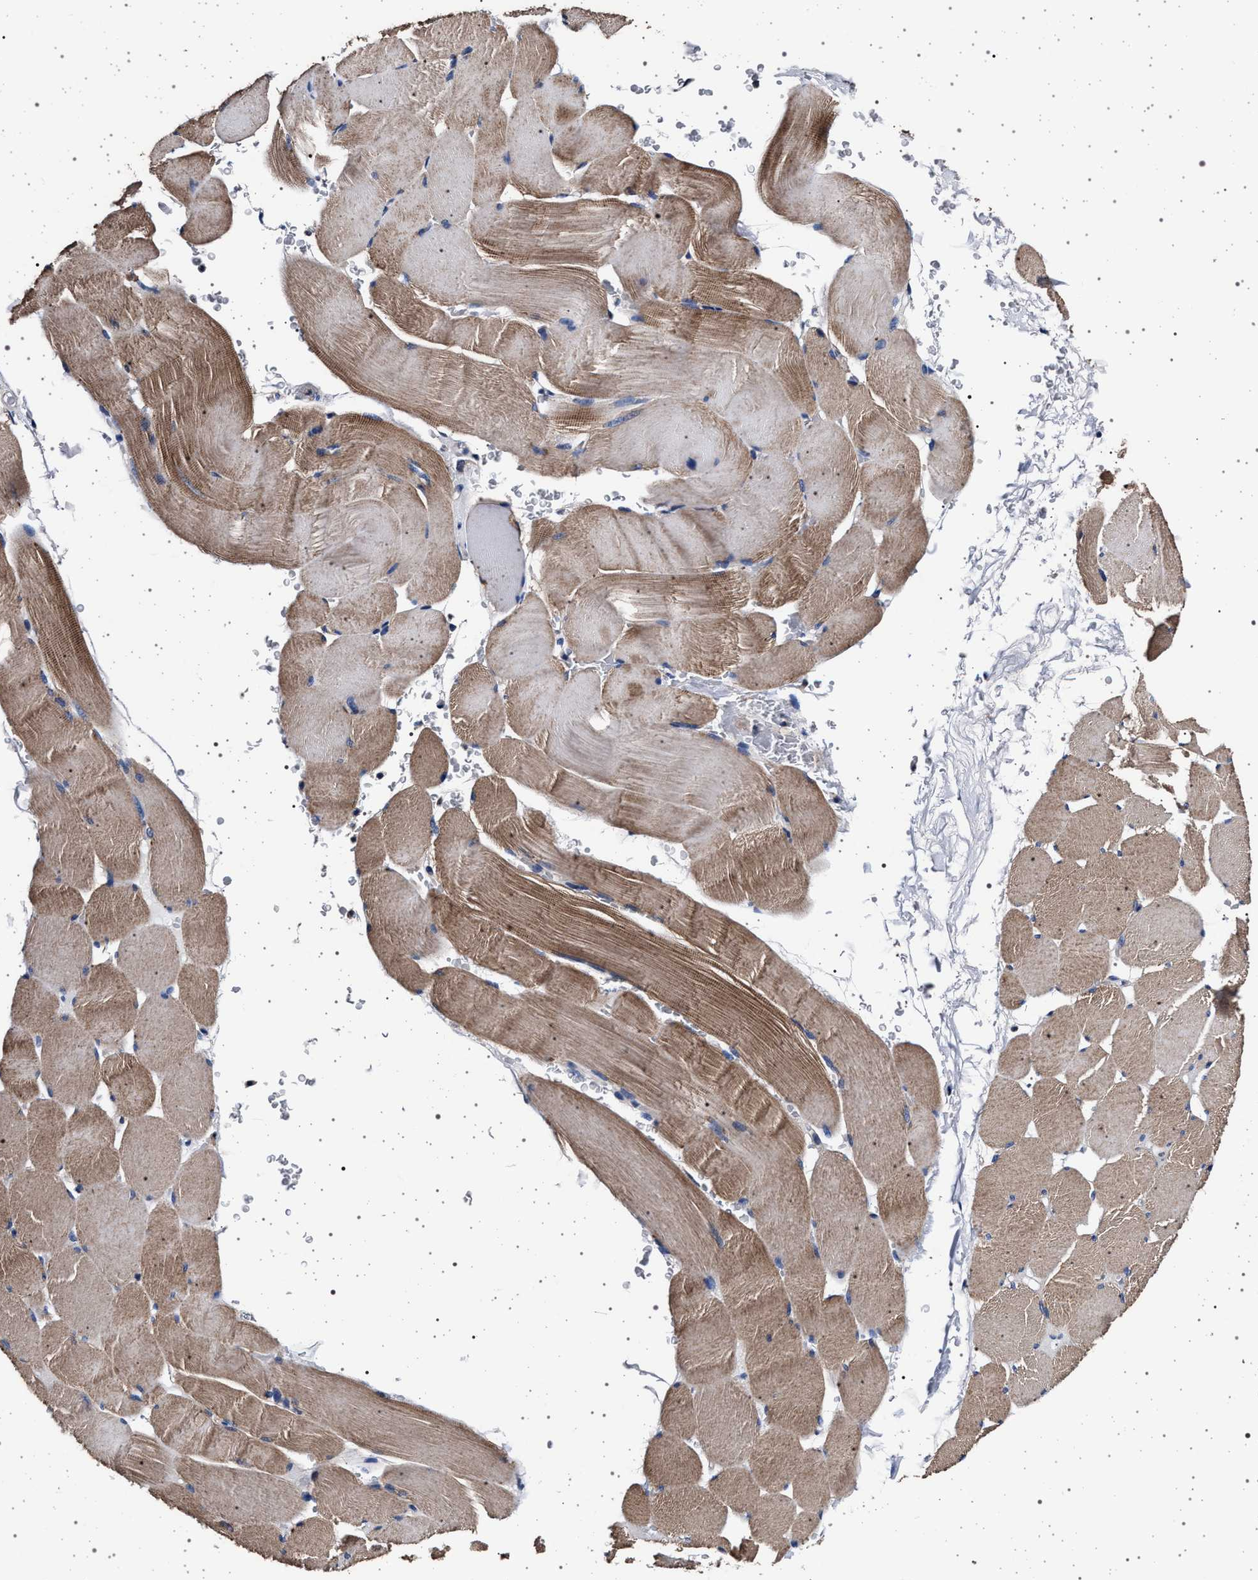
{"staining": {"intensity": "moderate", "quantity": "25%-75%", "location": "cytoplasmic/membranous"}, "tissue": "skeletal muscle", "cell_type": "Myocytes", "image_type": "normal", "snomed": [{"axis": "morphology", "description": "Normal tissue, NOS"}, {"axis": "topography", "description": "Skeletal muscle"}], "caption": "This histopathology image demonstrates IHC staining of unremarkable skeletal muscle, with medium moderate cytoplasmic/membranous positivity in about 25%-75% of myocytes.", "gene": "MAP3K2", "patient": {"sex": "male", "age": 62}}